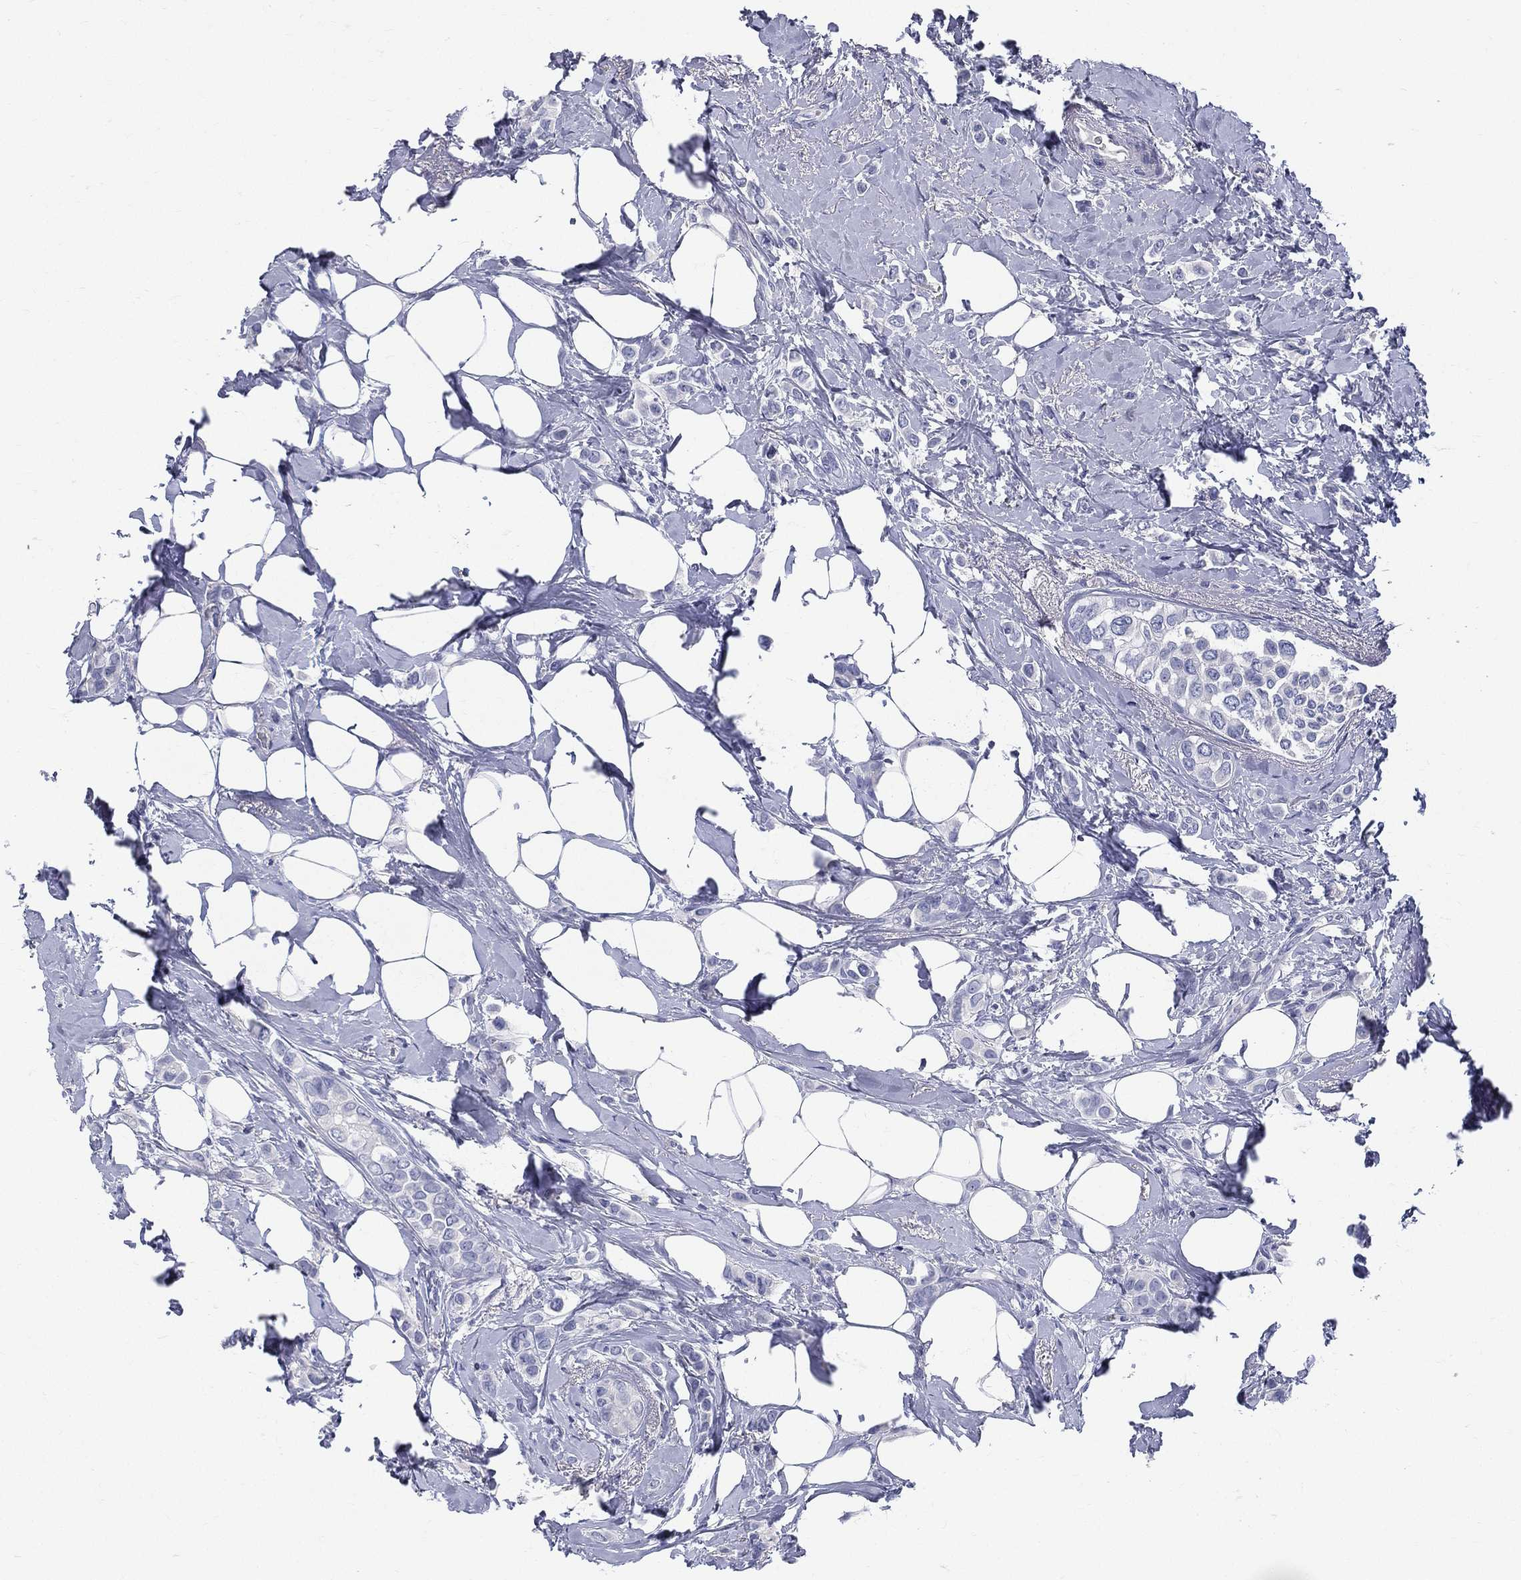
{"staining": {"intensity": "negative", "quantity": "none", "location": "none"}, "tissue": "breast cancer", "cell_type": "Tumor cells", "image_type": "cancer", "snomed": [{"axis": "morphology", "description": "Lobular carcinoma"}, {"axis": "topography", "description": "Breast"}], "caption": "A high-resolution histopathology image shows IHC staining of lobular carcinoma (breast), which displays no significant expression in tumor cells. (Immunohistochemistry, brightfield microscopy, high magnification).", "gene": "ETNPPL", "patient": {"sex": "female", "age": 66}}